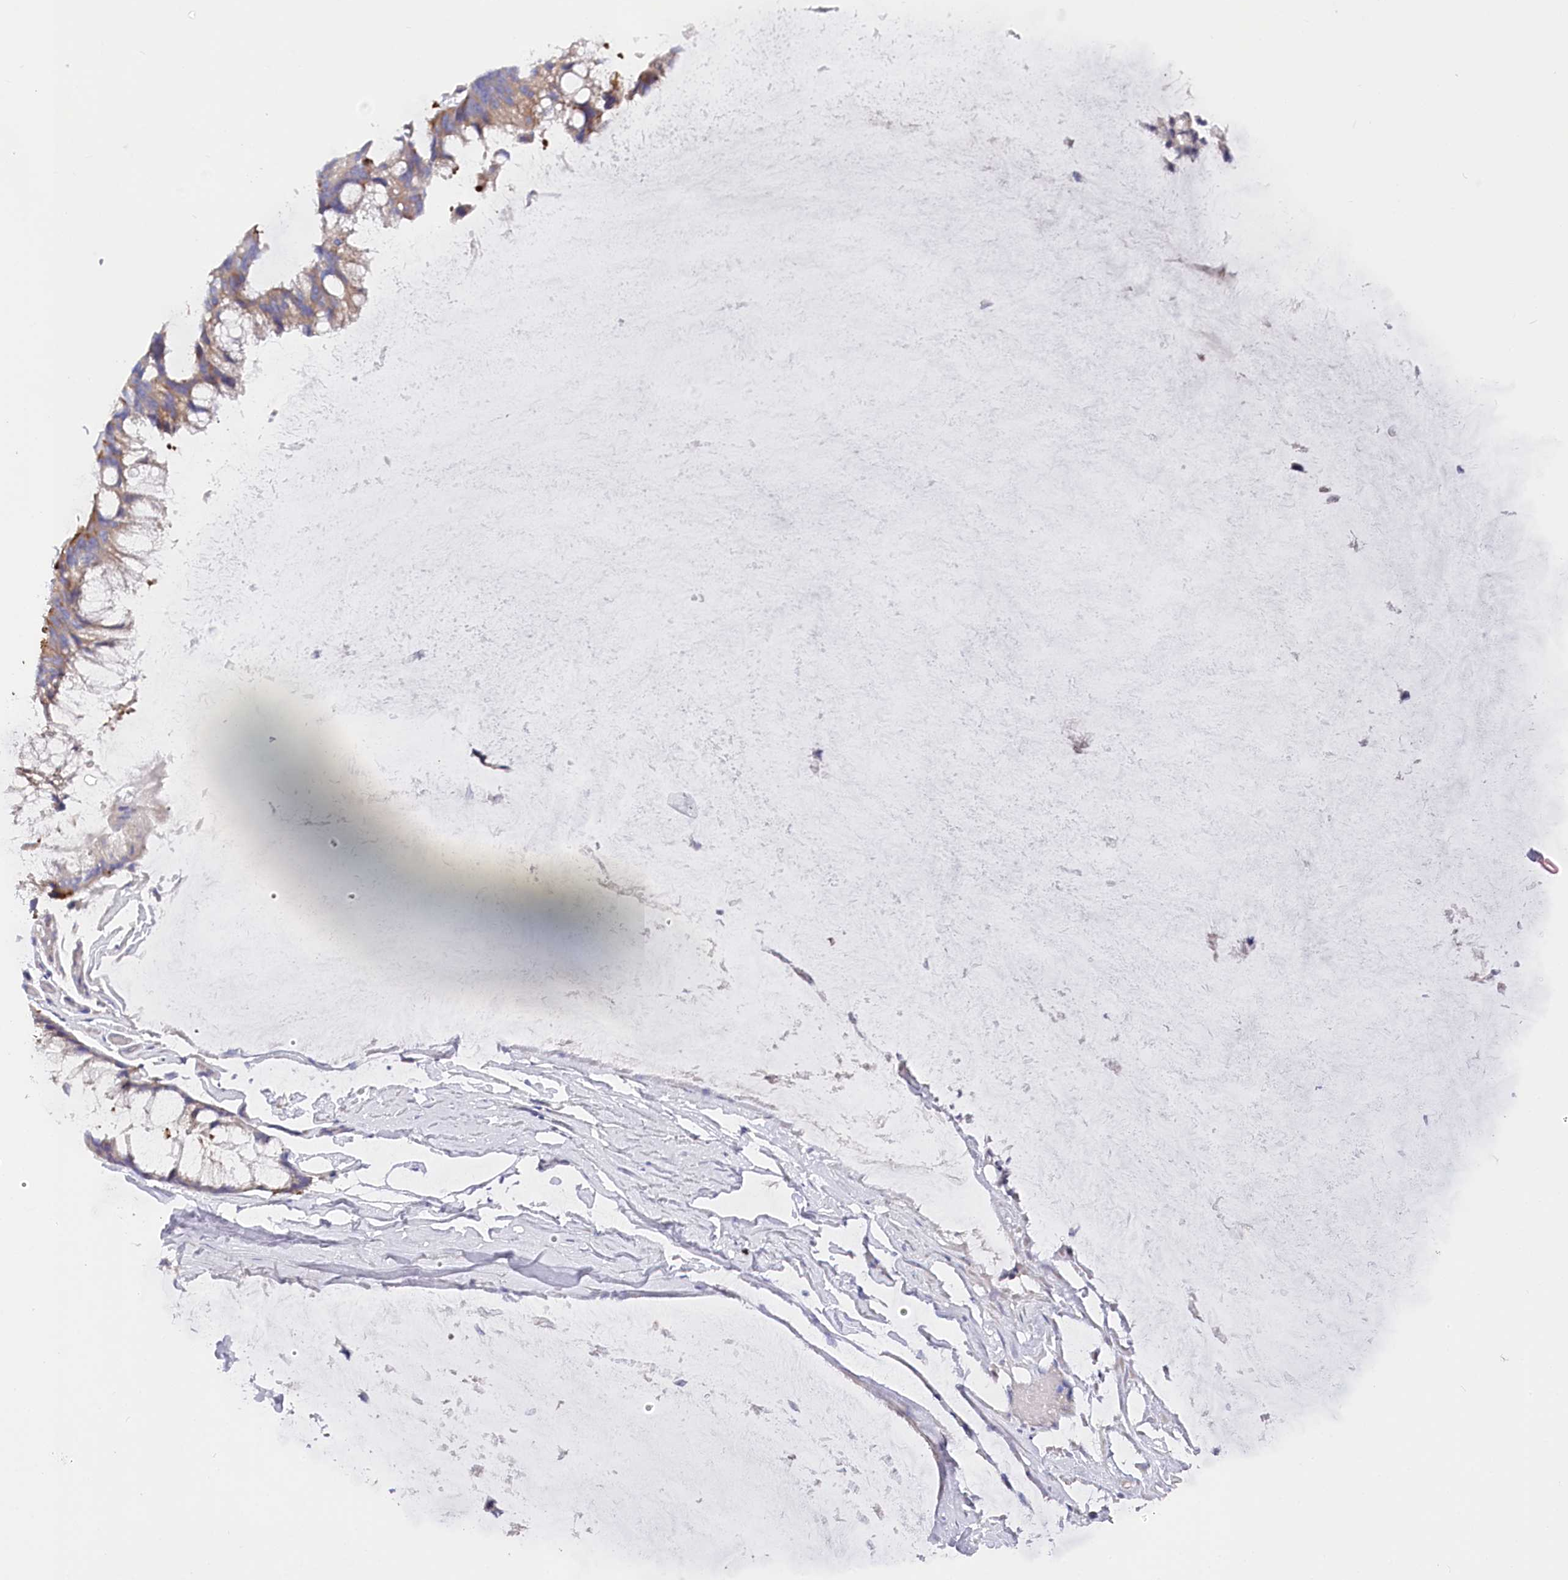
{"staining": {"intensity": "moderate", "quantity": ">75%", "location": "cytoplasmic/membranous"}, "tissue": "ovarian cancer", "cell_type": "Tumor cells", "image_type": "cancer", "snomed": [{"axis": "morphology", "description": "Cystadenocarcinoma, mucinous, NOS"}, {"axis": "topography", "description": "Ovary"}], "caption": "This histopathology image exhibits ovarian cancer stained with IHC to label a protein in brown. The cytoplasmic/membranous of tumor cells show moderate positivity for the protein. Nuclei are counter-stained blue.", "gene": "POGLUT1", "patient": {"sex": "female", "age": 39}}